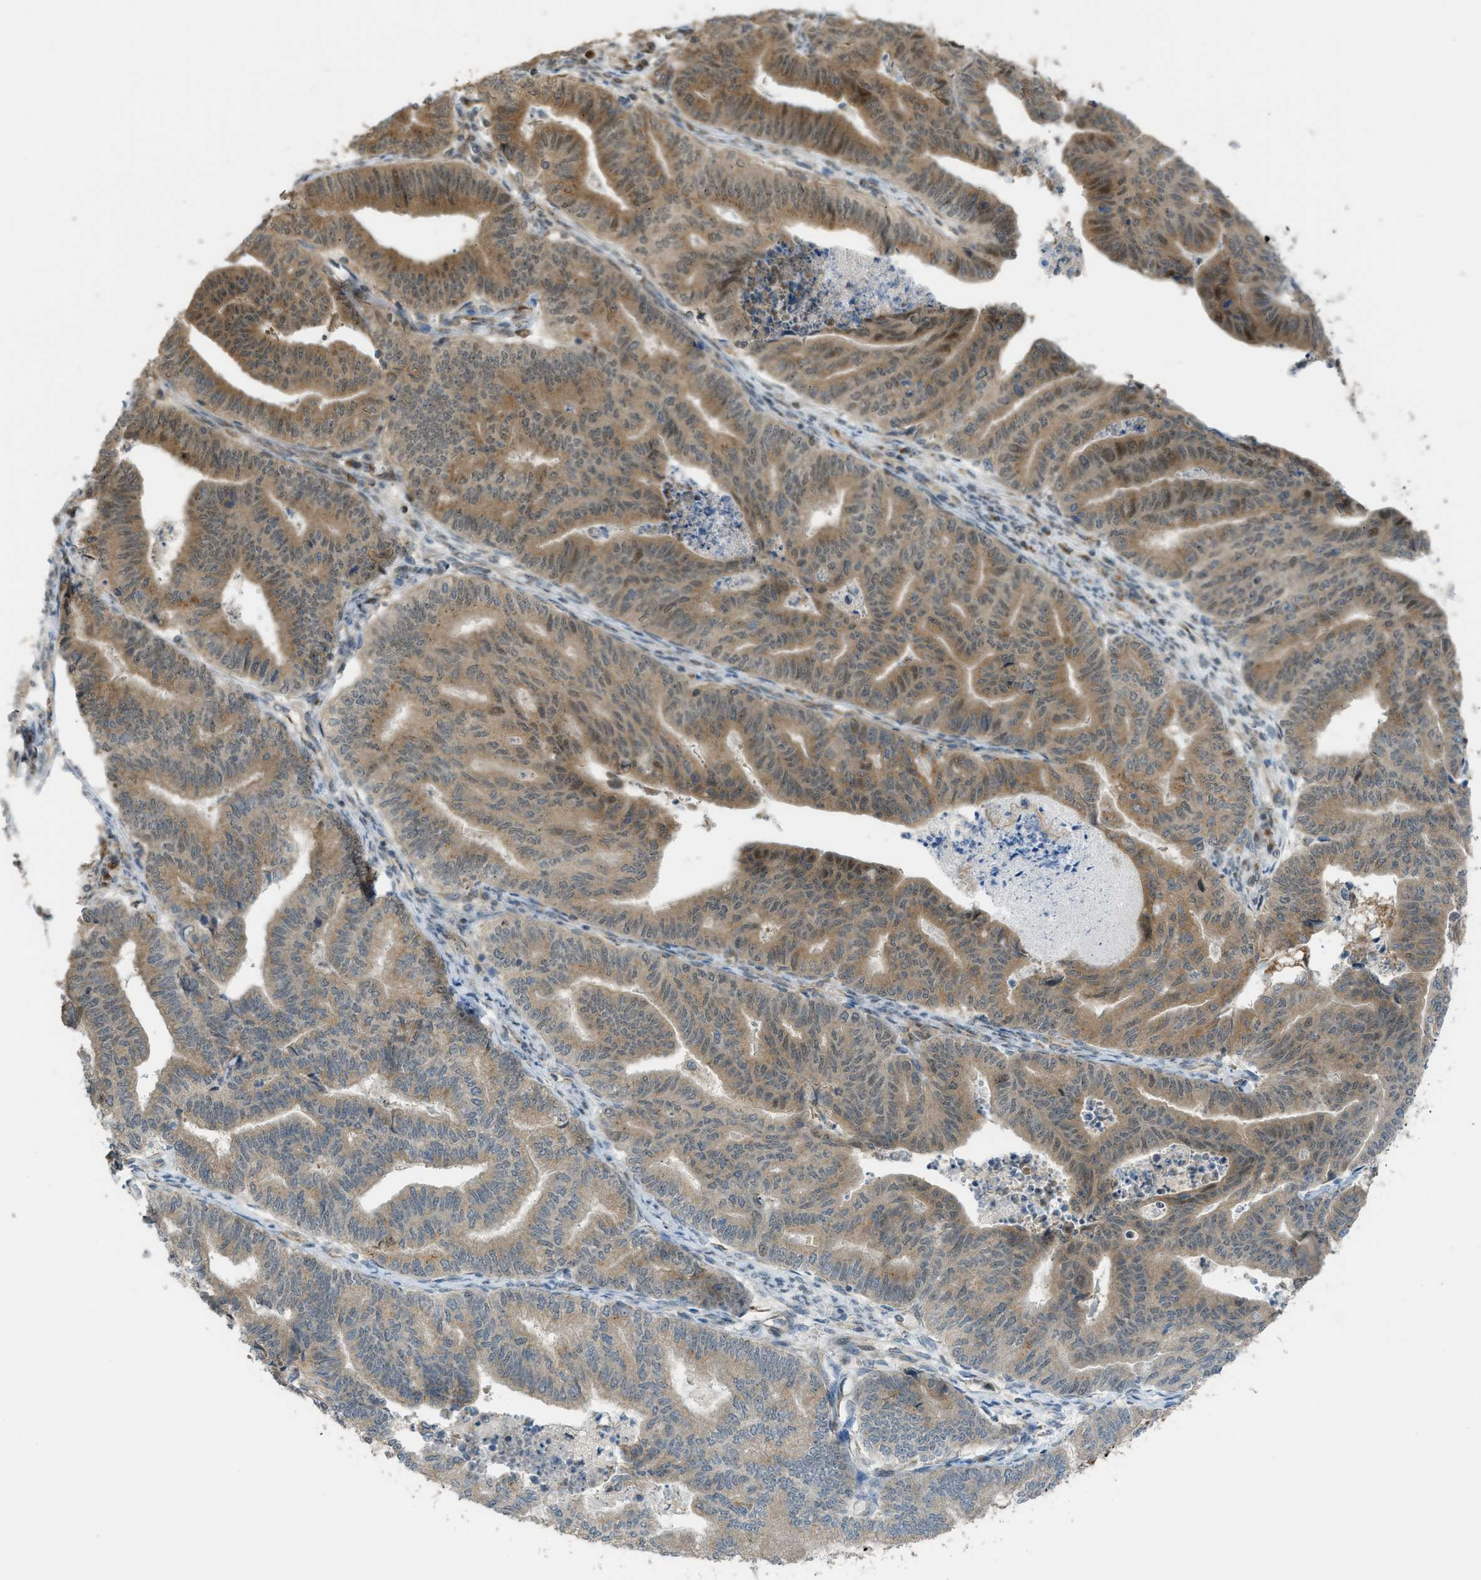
{"staining": {"intensity": "moderate", "quantity": ">75%", "location": "cytoplasmic/membranous"}, "tissue": "endometrial cancer", "cell_type": "Tumor cells", "image_type": "cancer", "snomed": [{"axis": "morphology", "description": "Adenocarcinoma, NOS"}, {"axis": "topography", "description": "Endometrium"}], "caption": "The image exhibits staining of endometrial cancer (adenocarcinoma), revealing moderate cytoplasmic/membranous protein staining (brown color) within tumor cells.", "gene": "CCDC186", "patient": {"sex": "female", "age": 79}}